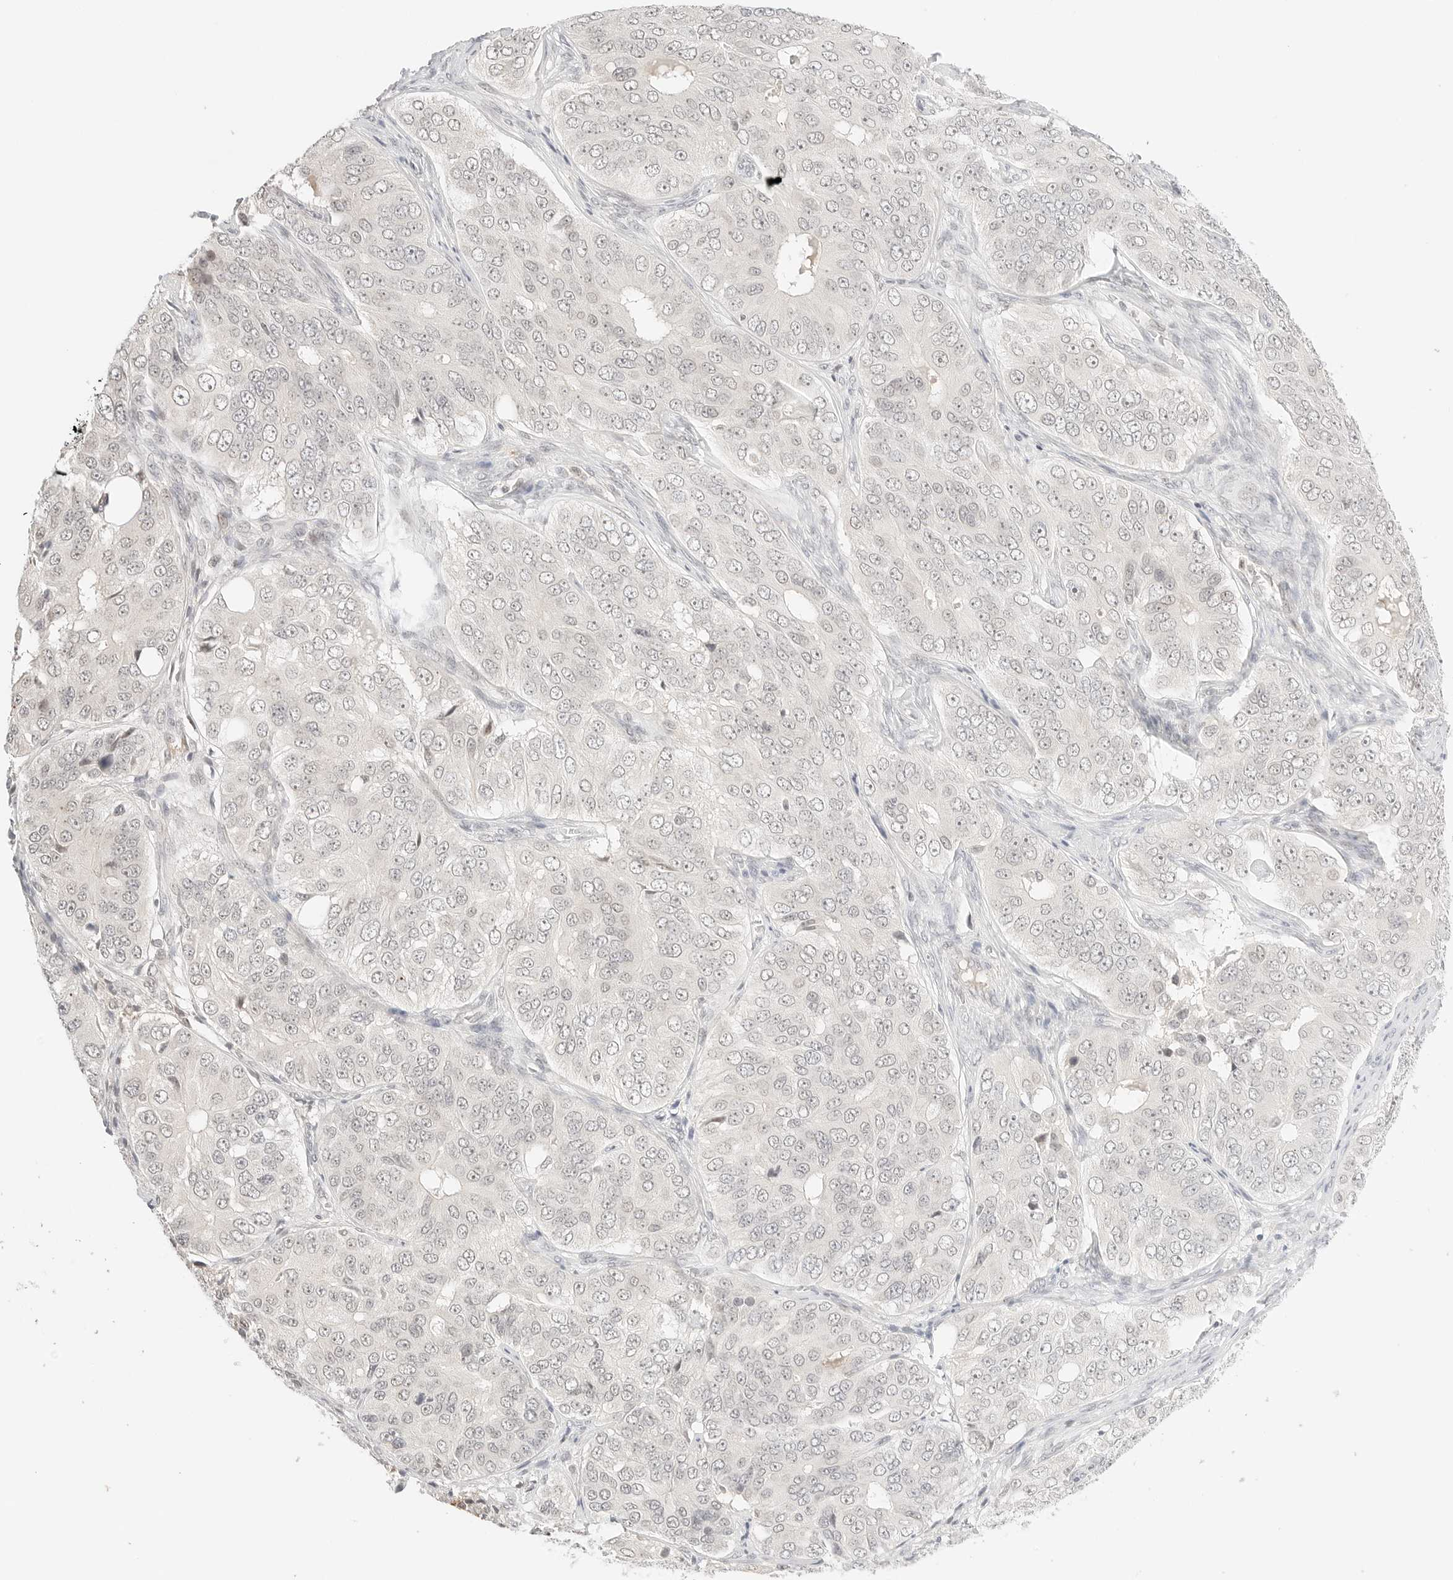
{"staining": {"intensity": "negative", "quantity": "none", "location": "none"}, "tissue": "ovarian cancer", "cell_type": "Tumor cells", "image_type": "cancer", "snomed": [{"axis": "morphology", "description": "Carcinoma, endometroid"}, {"axis": "topography", "description": "Ovary"}], "caption": "Tumor cells show no significant positivity in ovarian endometroid carcinoma. (IHC, brightfield microscopy, high magnification).", "gene": "RPS6KL1", "patient": {"sex": "female", "age": 51}}